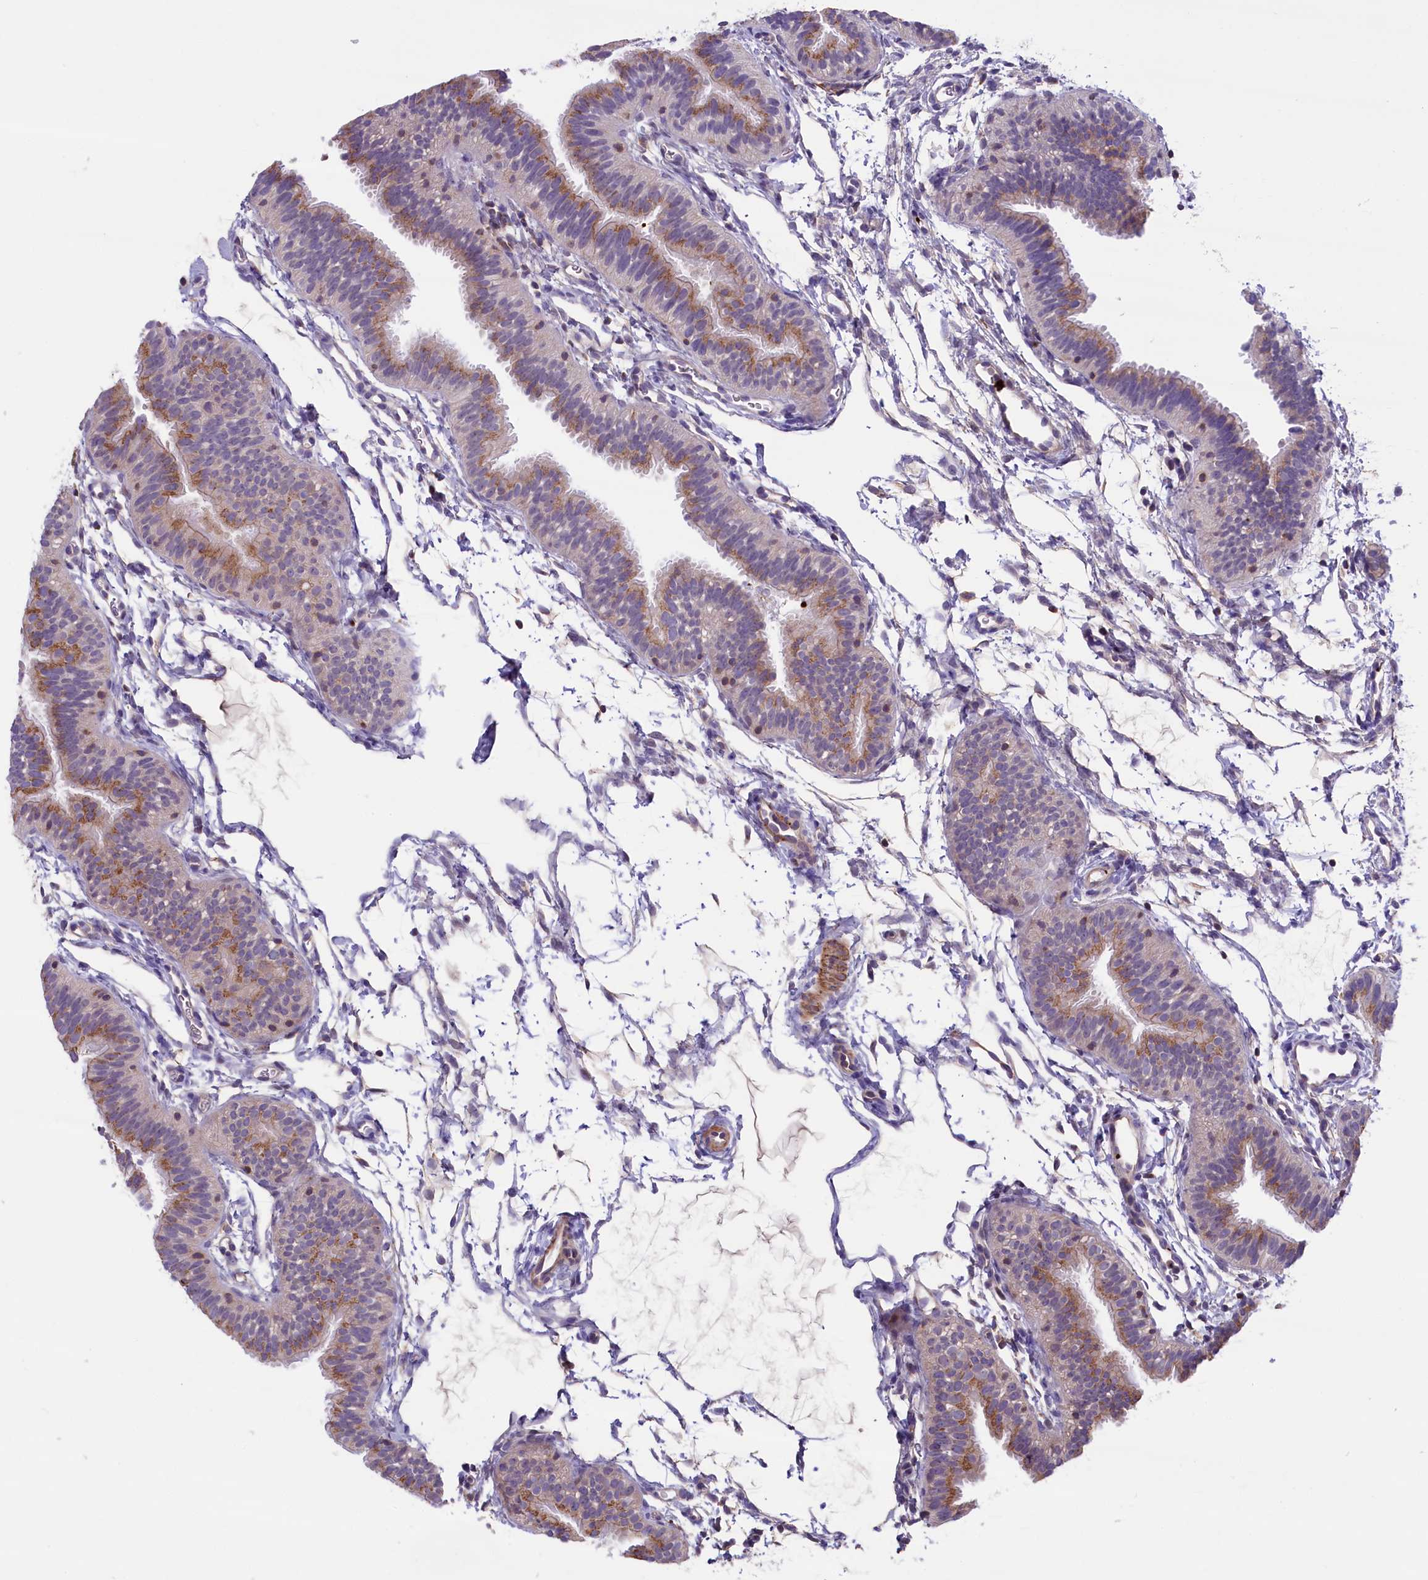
{"staining": {"intensity": "moderate", "quantity": "<25%", "location": "cytoplasmic/membranous"}, "tissue": "fallopian tube", "cell_type": "Glandular cells", "image_type": "normal", "snomed": [{"axis": "morphology", "description": "Normal tissue, NOS"}, {"axis": "topography", "description": "Fallopian tube"}], "caption": "Brown immunohistochemical staining in benign fallopian tube demonstrates moderate cytoplasmic/membranous positivity in approximately <25% of glandular cells. The protein of interest is shown in brown color, while the nuclei are stained blue.", "gene": "HEATR3", "patient": {"sex": "female", "age": 35}}